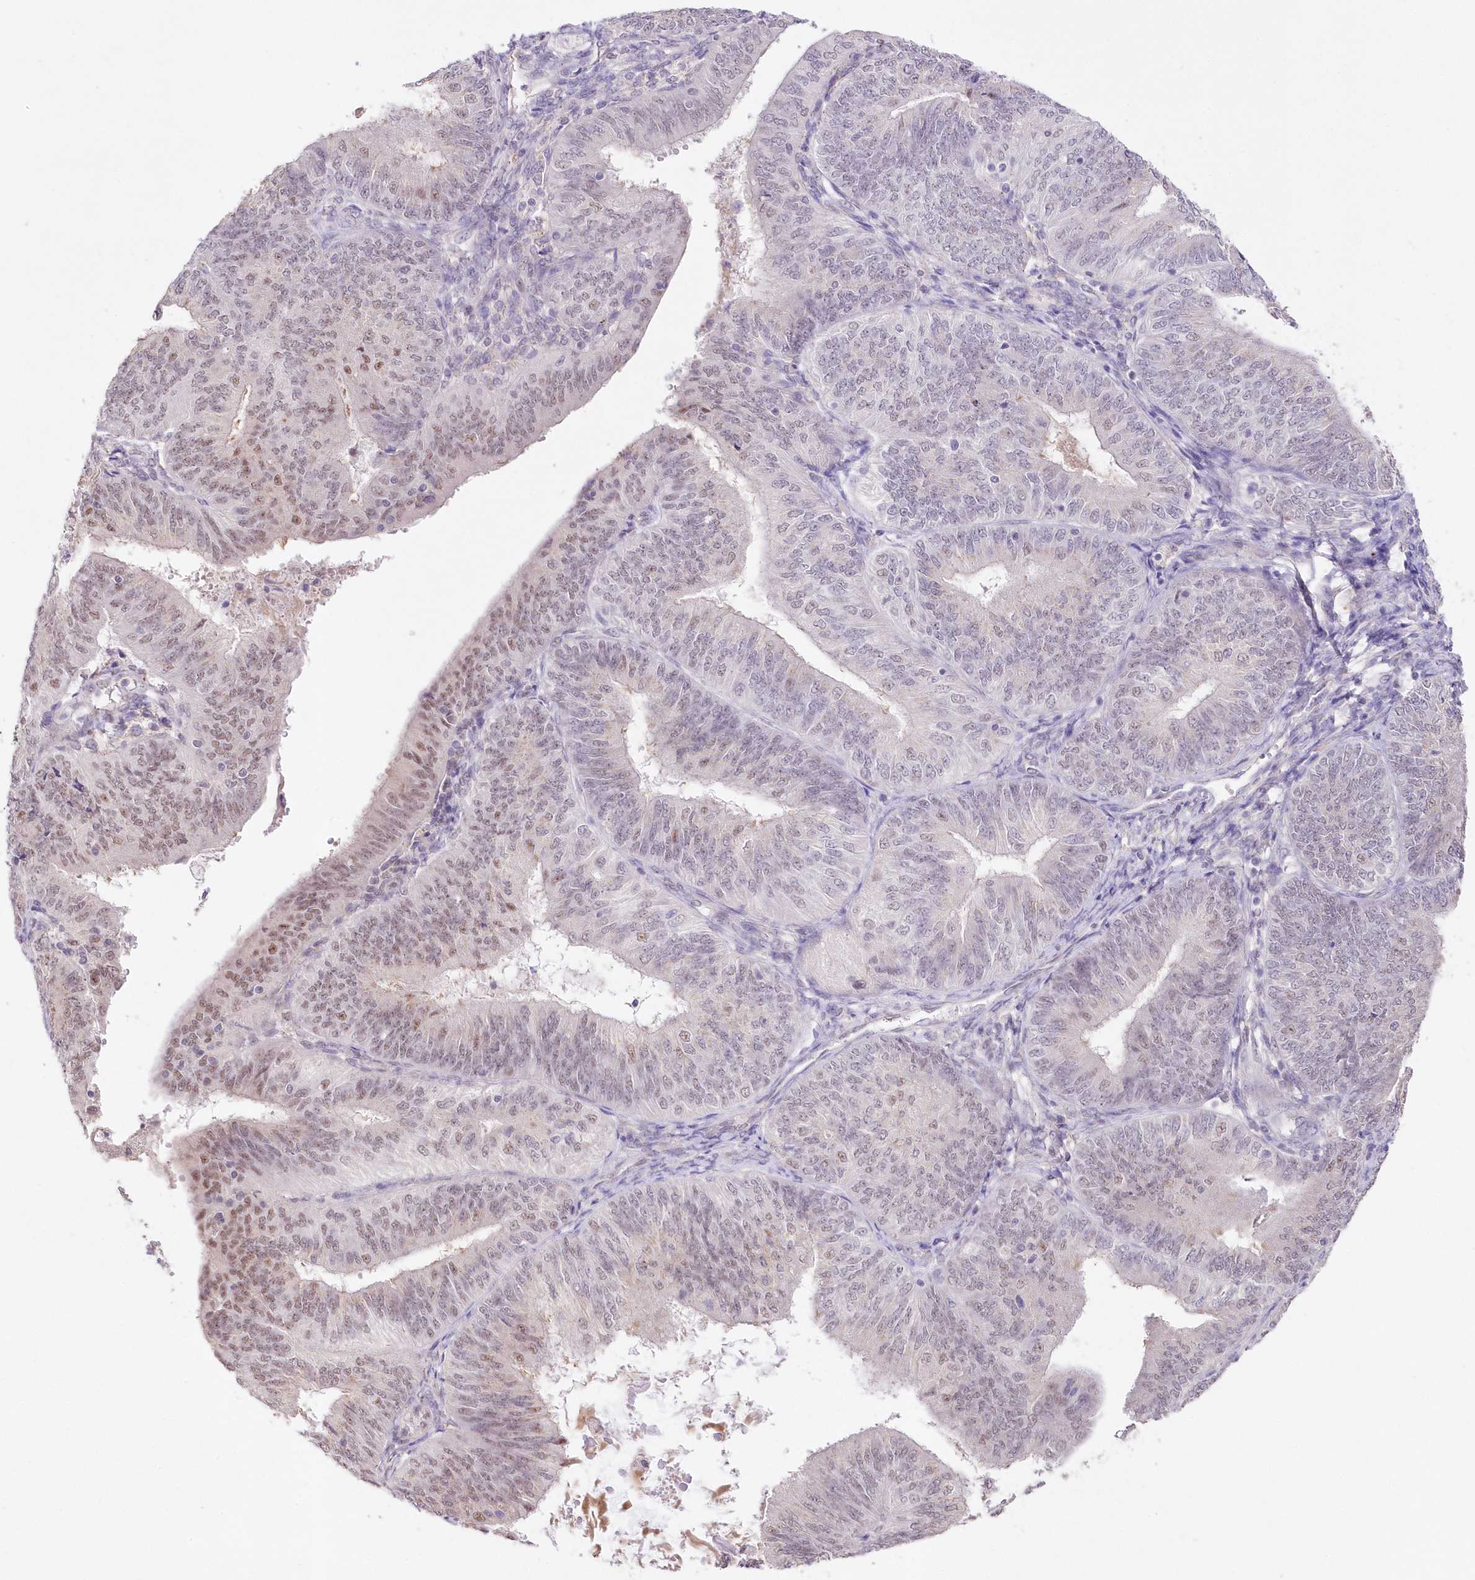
{"staining": {"intensity": "moderate", "quantity": "25%-75%", "location": "nuclear"}, "tissue": "endometrial cancer", "cell_type": "Tumor cells", "image_type": "cancer", "snomed": [{"axis": "morphology", "description": "Adenocarcinoma, NOS"}, {"axis": "topography", "description": "Endometrium"}], "caption": "Immunohistochemical staining of endometrial adenocarcinoma displays medium levels of moderate nuclear protein staining in approximately 25%-75% of tumor cells.", "gene": "RBM27", "patient": {"sex": "female", "age": 58}}